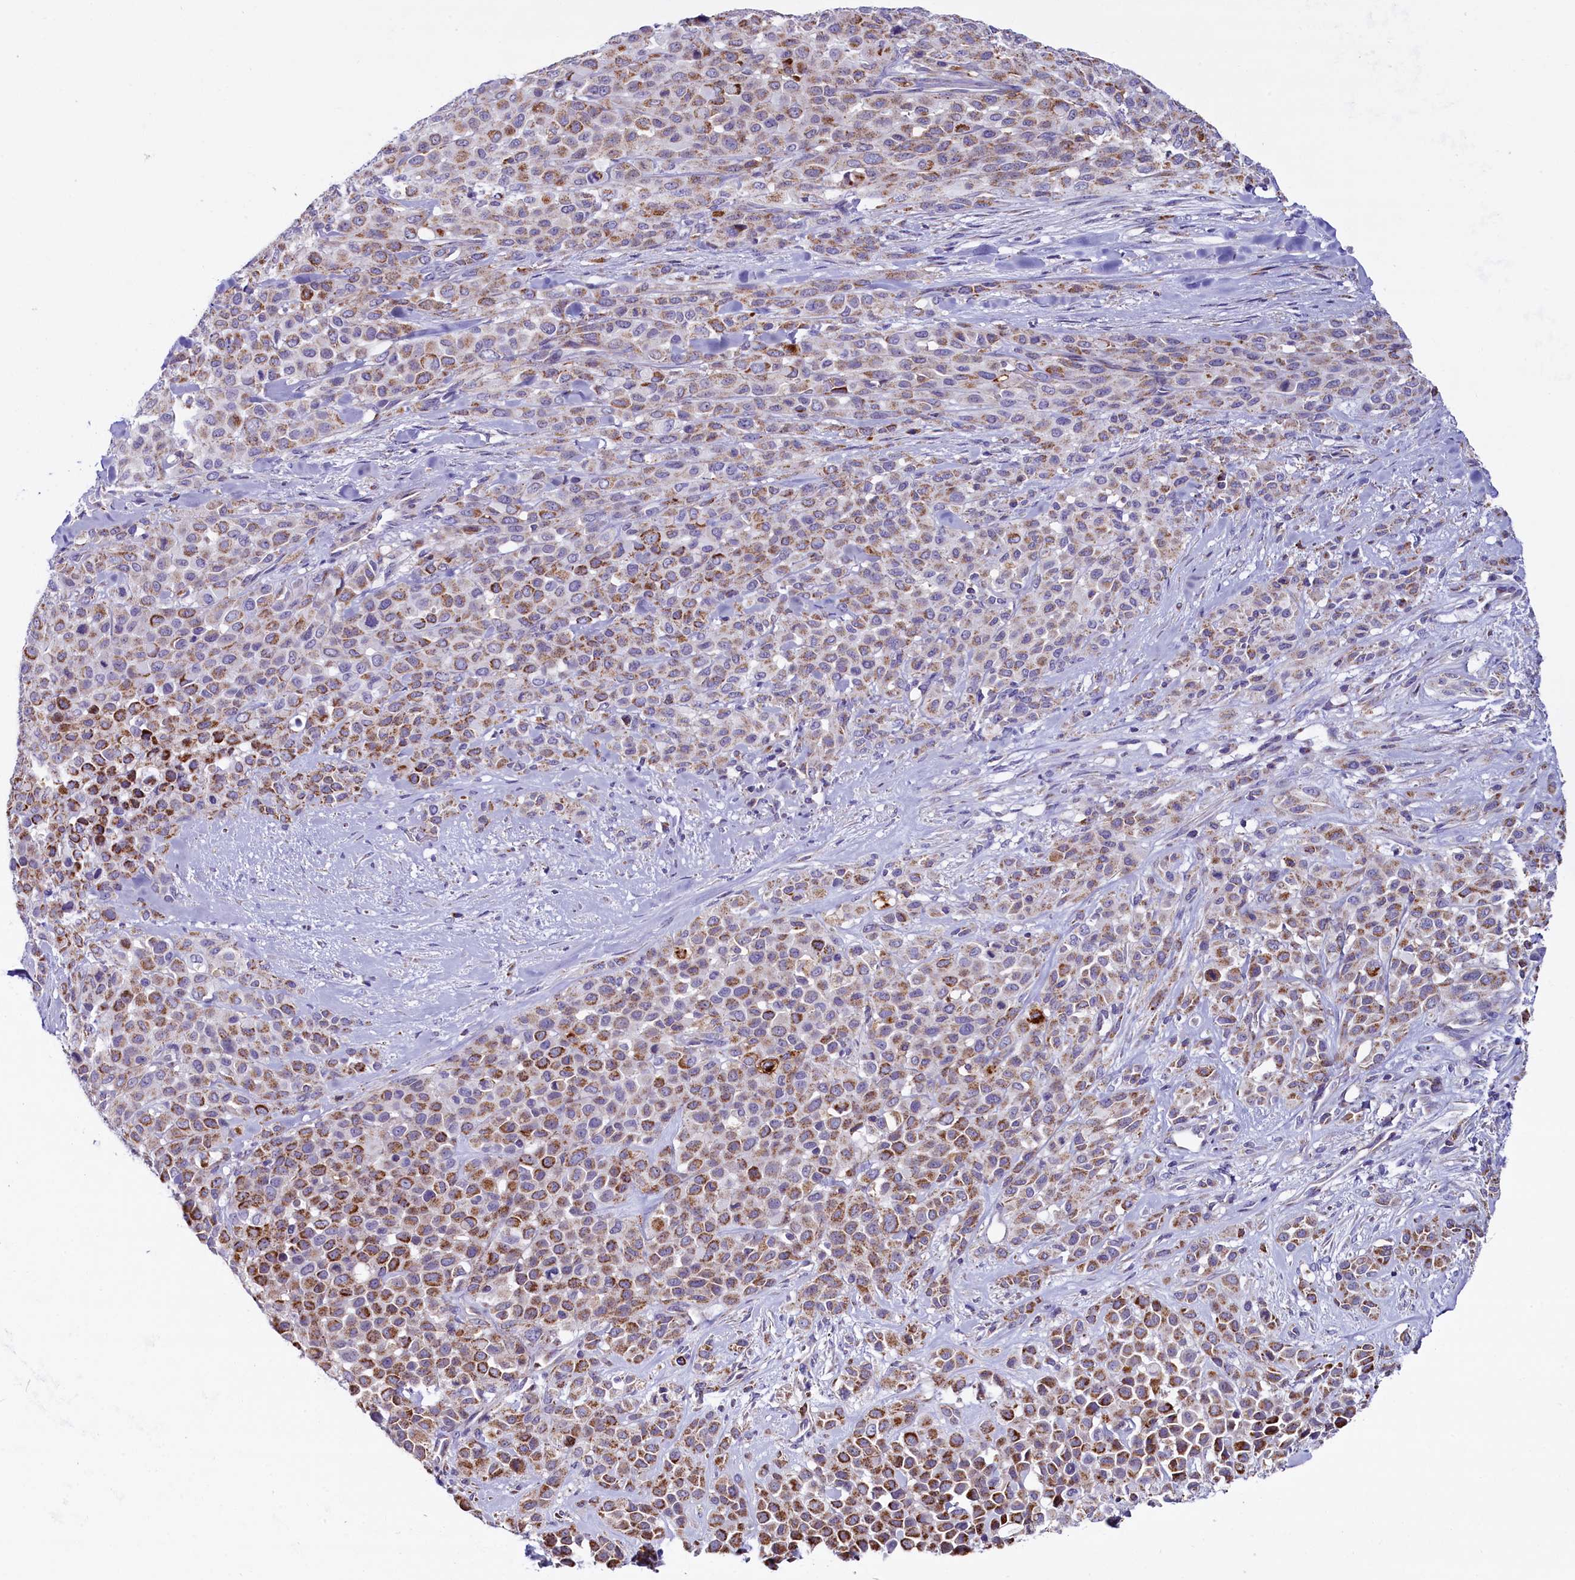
{"staining": {"intensity": "moderate", "quantity": ">75%", "location": "cytoplasmic/membranous"}, "tissue": "melanoma", "cell_type": "Tumor cells", "image_type": "cancer", "snomed": [{"axis": "morphology", "description": "Malignant melanoma, Metastatic site"}, {"axis": "topography", "description": "Skin"}], "caption": "There is medium levels of moderate cytoplasmic/membranous expression in tumor cells of melanoma, as demonstrated by immunohistochemical staining (brown color).", "gene": "IL20RA", "patient": {"sex": "female", "age": 81}}